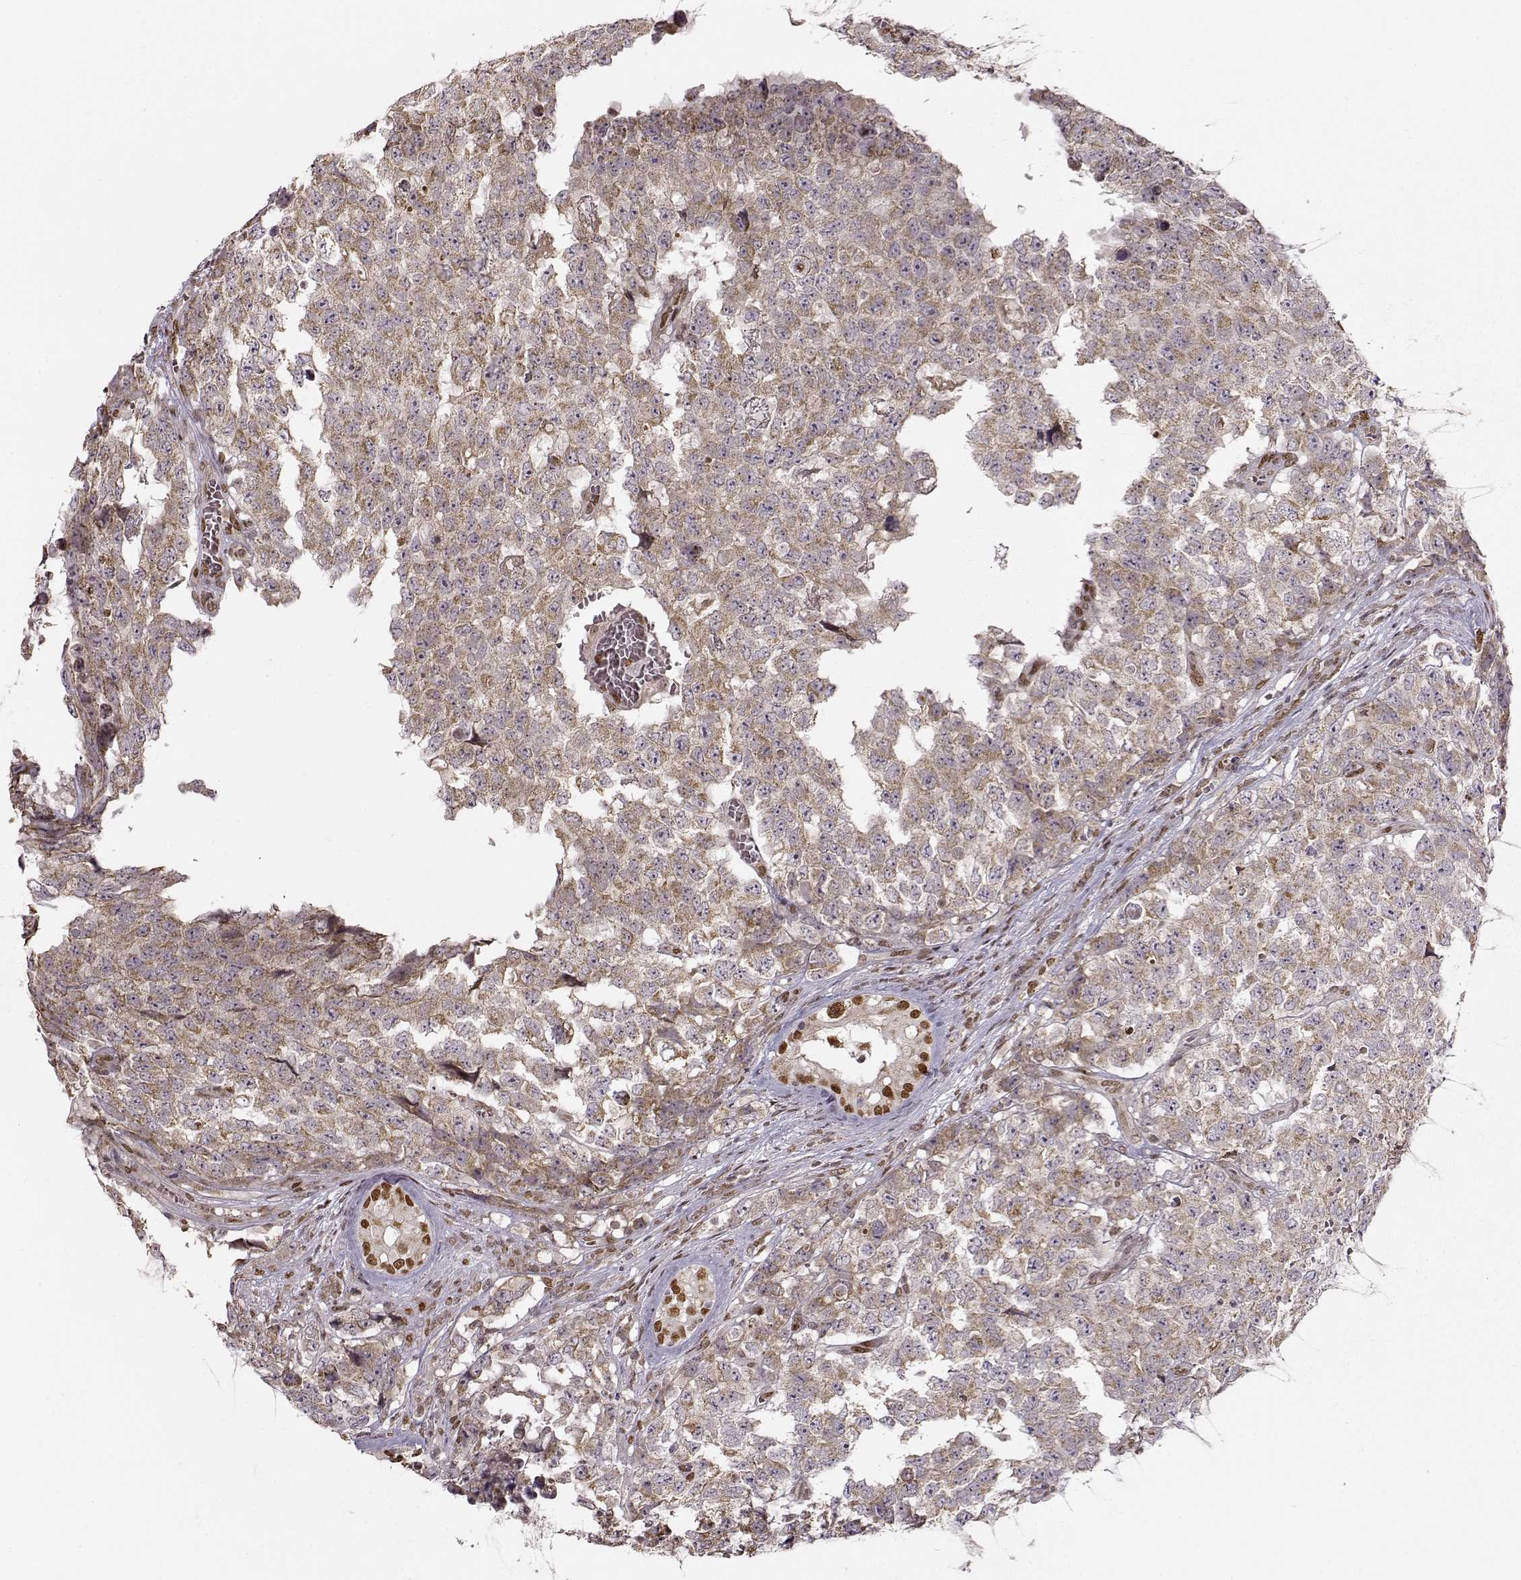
{"staining": {"intensity": "moderate", "quantity": ">75%", "location": "cytoplasmic/membranous"}, "tissue": "testis cancer", "cell_type": "Tumor cells", "image_type": "cancer", "snomed": [{"axis": "morphology", "description": "Carcinoma, Embryonal, NOS"}, {"axis": "topography", "description": "Testis"}], "caption": "Protein expression analysis of human testis cancer reveals moderate cytoplasmic/membranous staining in approximately >75% of tumor cells.", "gene": "RAI1", "patient": {"sex": "male", "age": 23}}